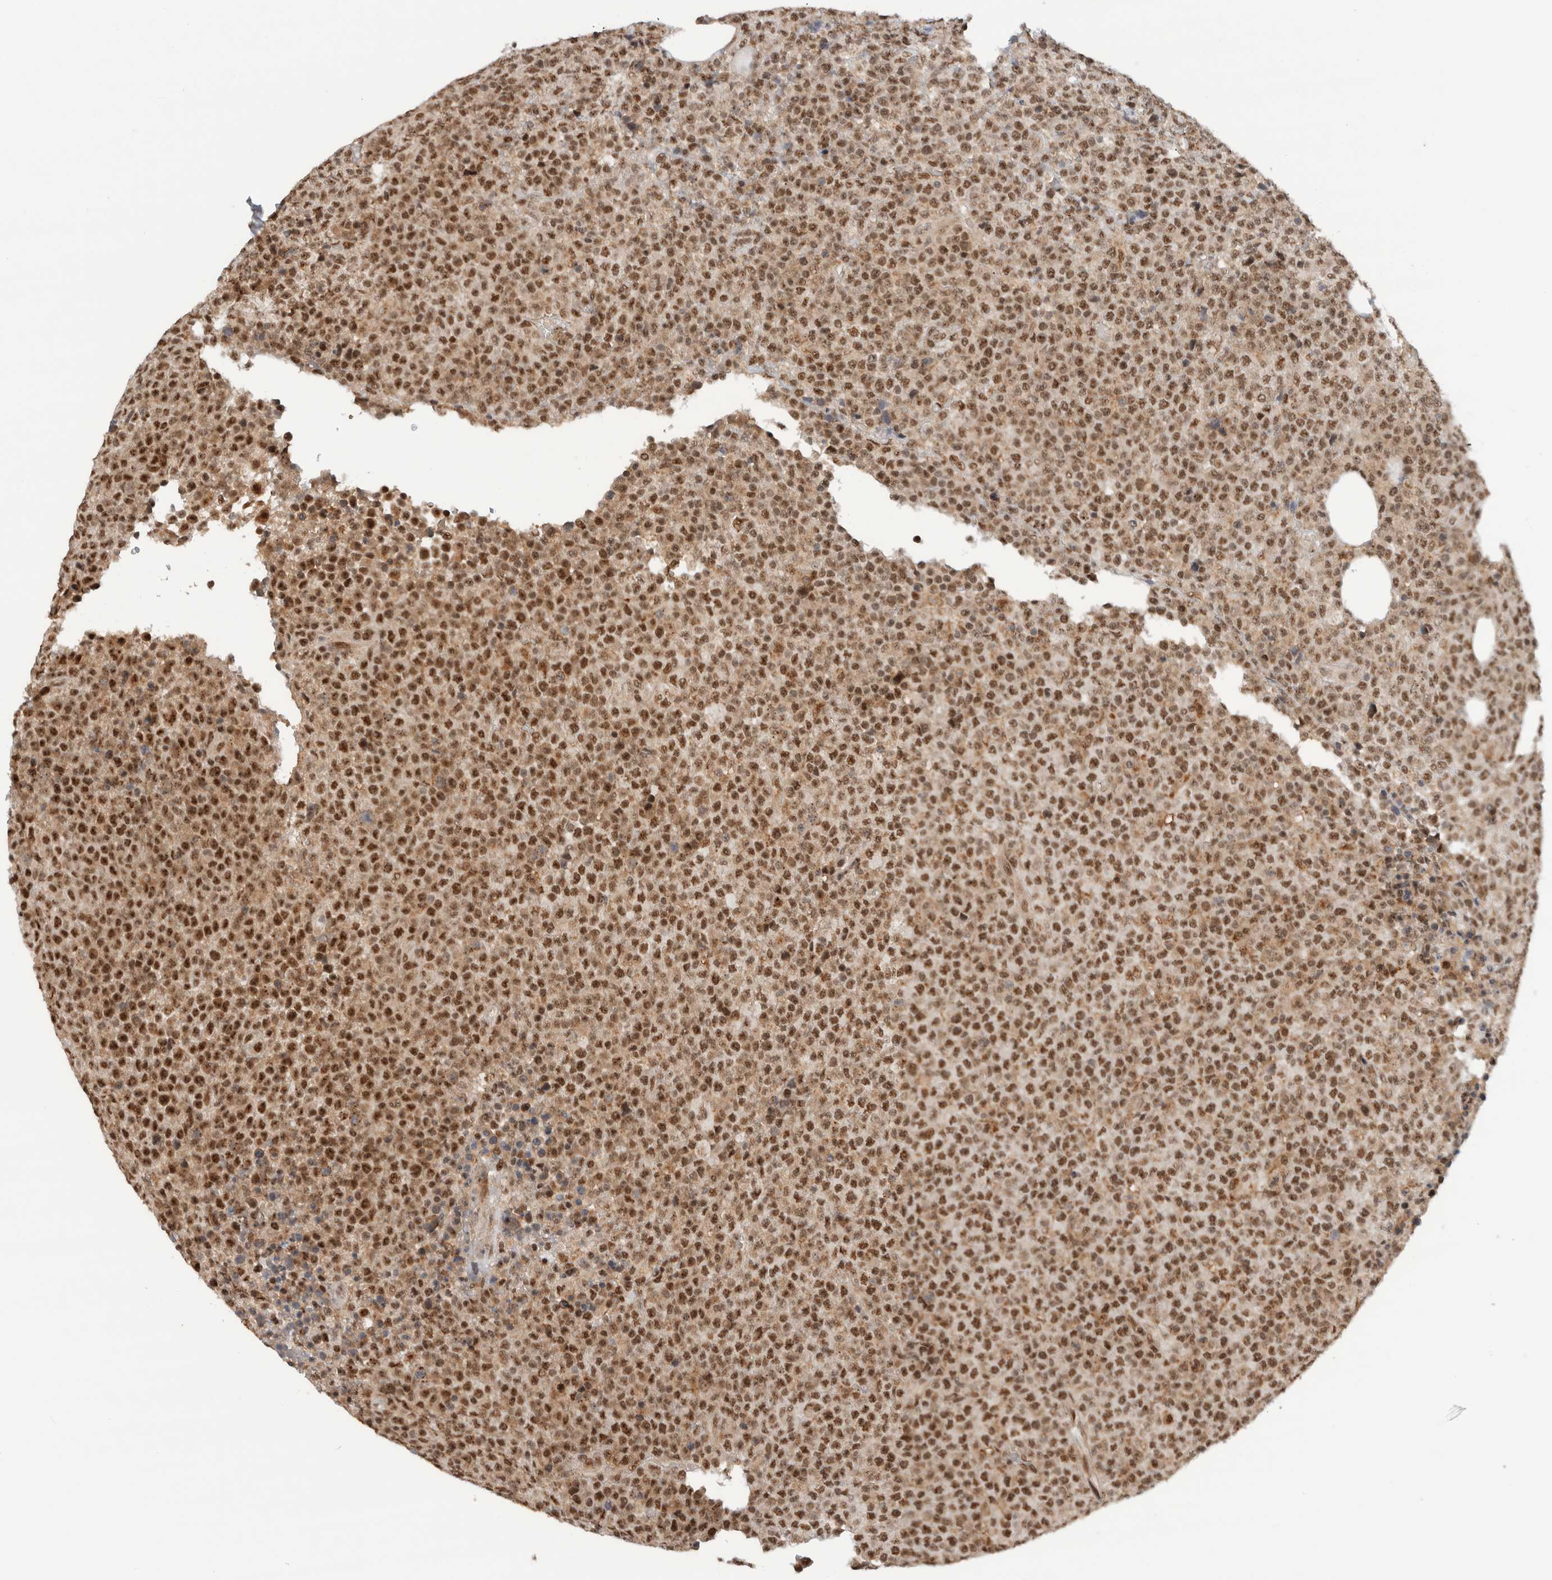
{"staining": {"intensity": "strong", "quantity": ">75%", "location": "nuclear"}, "tissue": "lymphoma", "cell_type": "Tumor cells", "image_type": "cancer", "snomed": [{"axis": "morphology", "description": "Malignant lymphoma, non-Hodgkin's type, High grade"}, {"axis": "topography", "description": "Lymph node"}], "caption": "This histopathology image demonstrates immunohistochemistry (IHC) staining of lymphoma, with high strong nuclear positivity in approximately >75% of tumor cells.", "gene": "NCAPG2", "patient": {"sex": "male", "age": 13}}